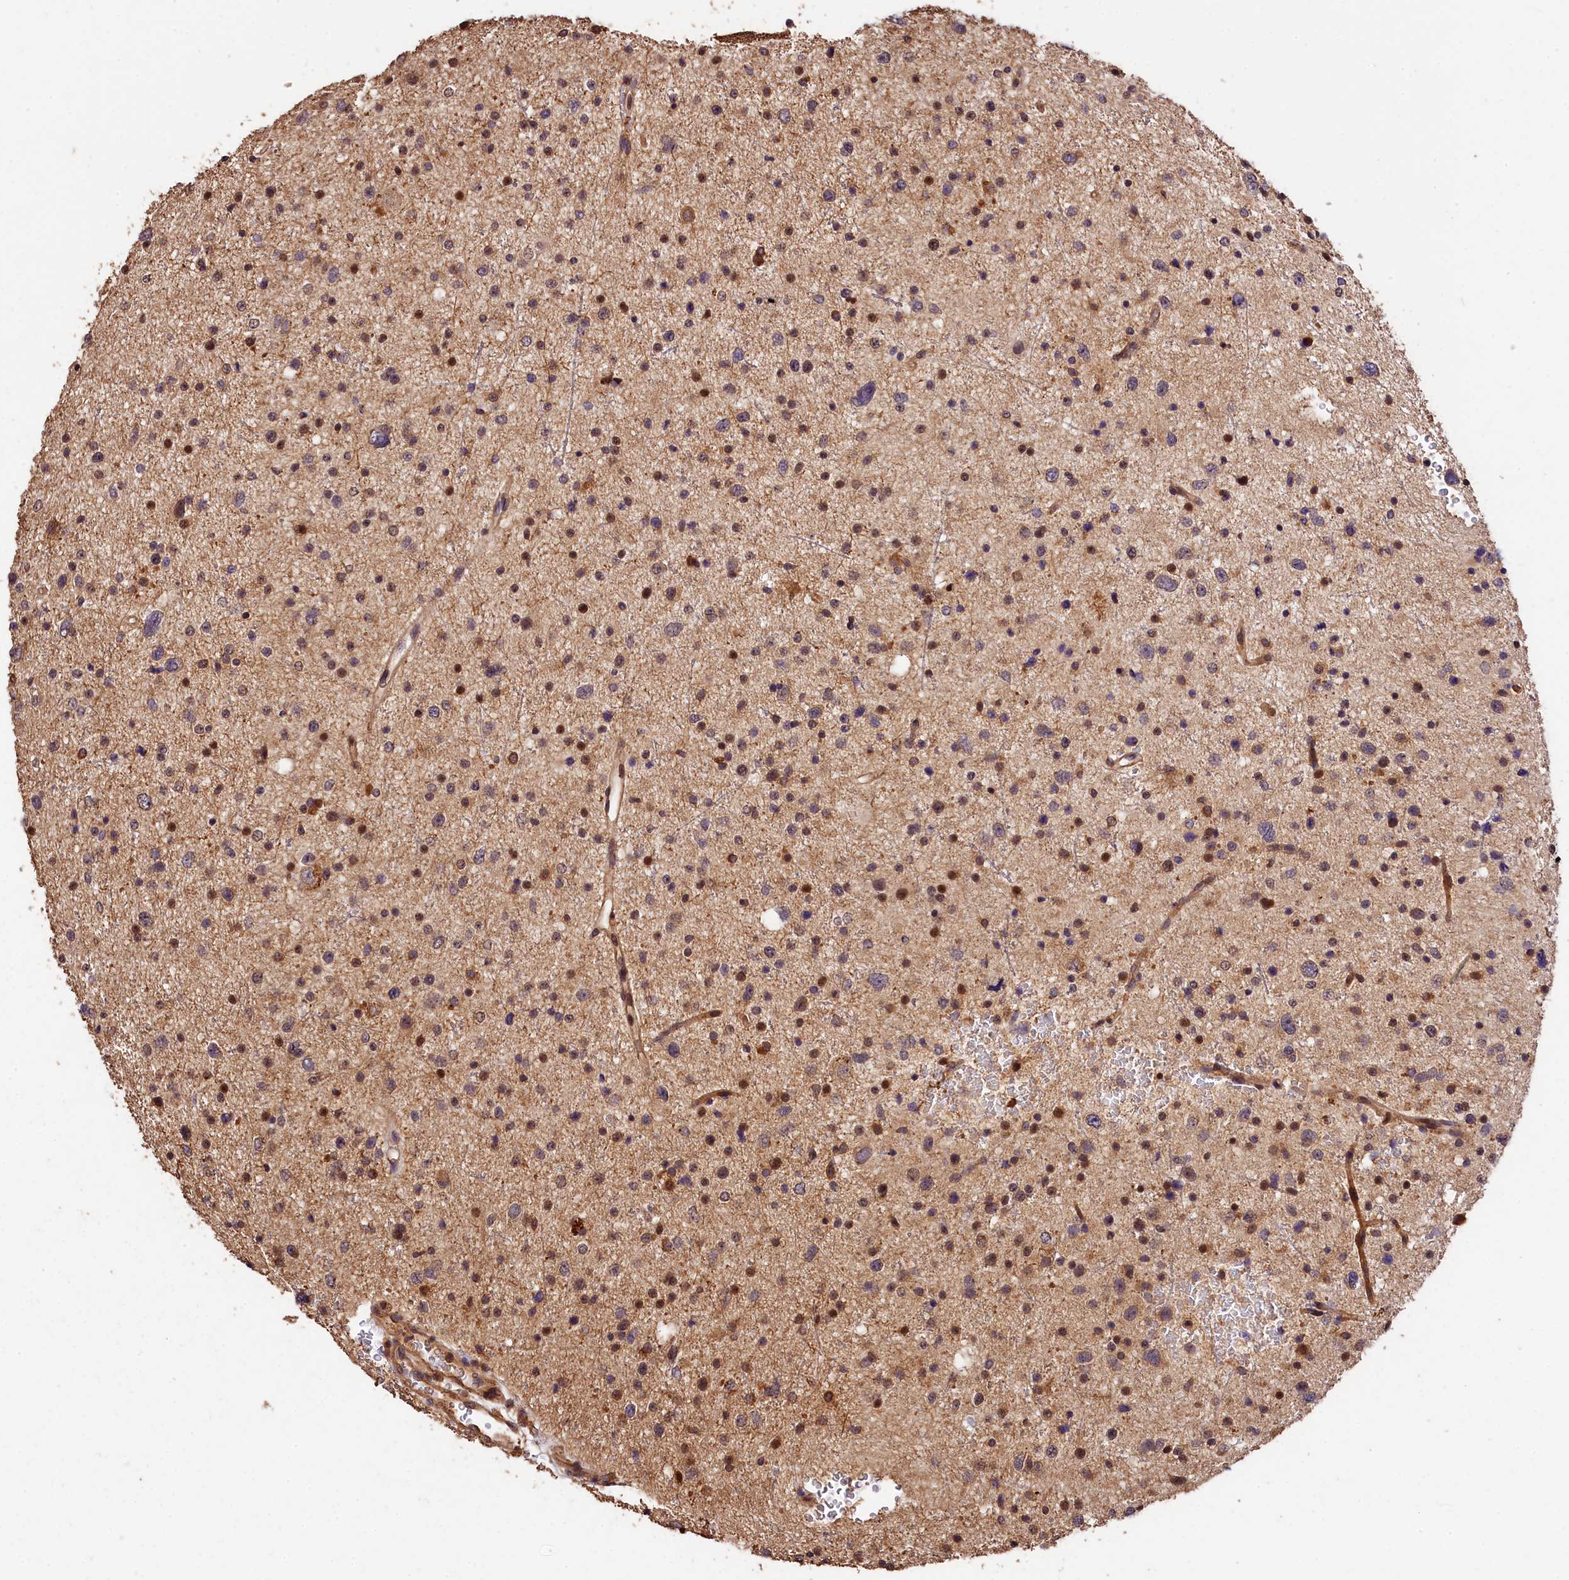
{"staining": {"intensity": "moderate", "quantity": "<25%", "location": "cytoplasmic/membranous,nuclear"}, "tissue": "glioma", "cell_type": "Tumor cells", "image_type": "cancer", "snomed": [{"axis": "morphology", "description": "Glioma, malignant, Low grade"}, {"axis": "topography", "description": "Brain"}], "caption": "Immunohistochemical staining of human glioma reveals low levels of moderate cytoplasmic/membranous and nuclear positivity in approximately <25% of tumor cells.", "gene": "KPTN", "patient": {"sex": "female", "age": 37}}